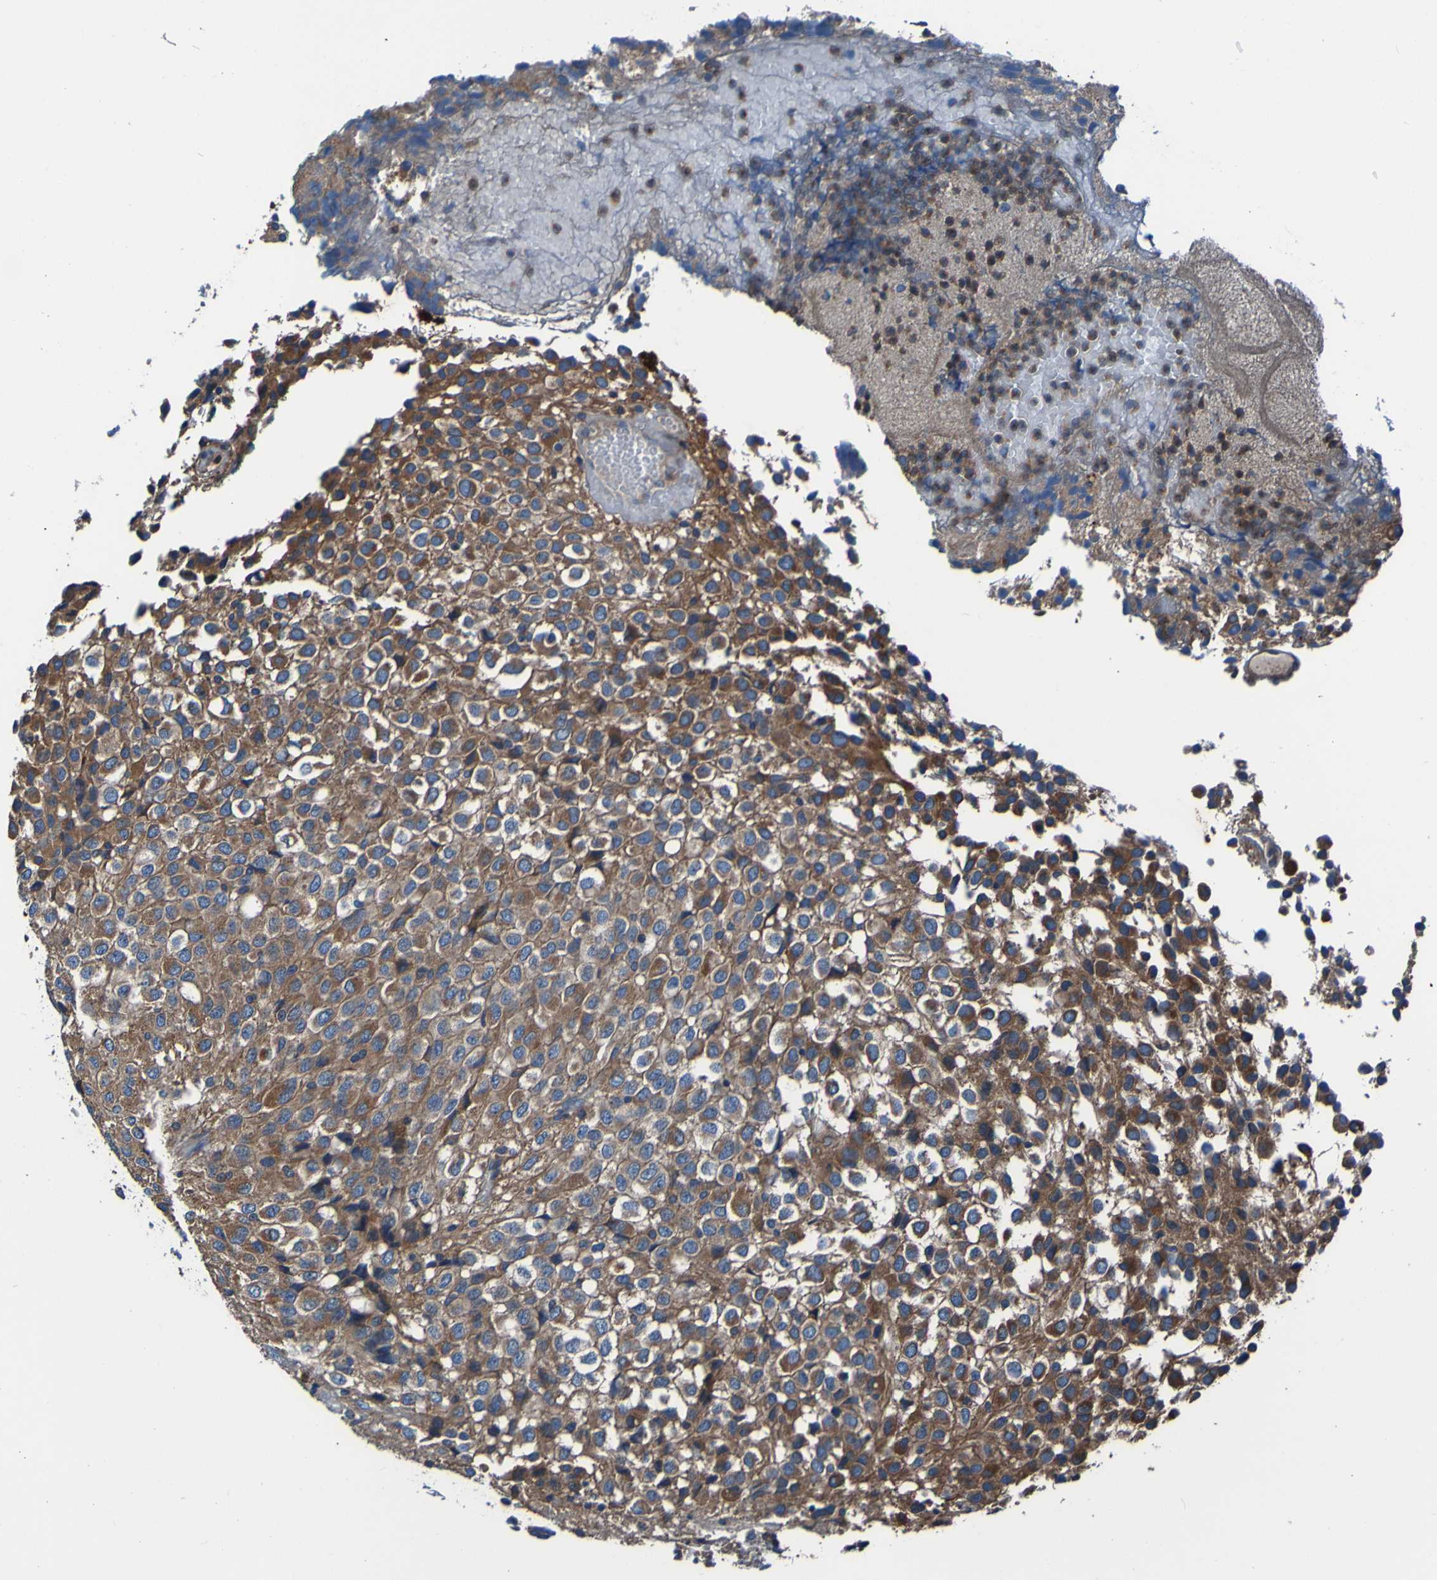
{"staining": {"intensity": "moderate", "quantity": ">75%", "location": "cytoplasmic/membranous"}, "tissue": "glioma", "cell_type": "Tumor cells", "image_type": "cancer", "snomed": [{"axis": "morphology", "description": "Glioma, malignant, High grade"}, {"axis": "topography", "description": "Brain"}], "caption": "Protein expression analysis of glioma reveals moderate cytoplasmic/membranous expression in approximately >75% of tumor cells. Using DAB (brown) and hematoxylin (blue) stains, captured at high magnification using brightfield microscopy.", "gene": "RAB5B", "patient": {"sex": "male", "age": 32}}